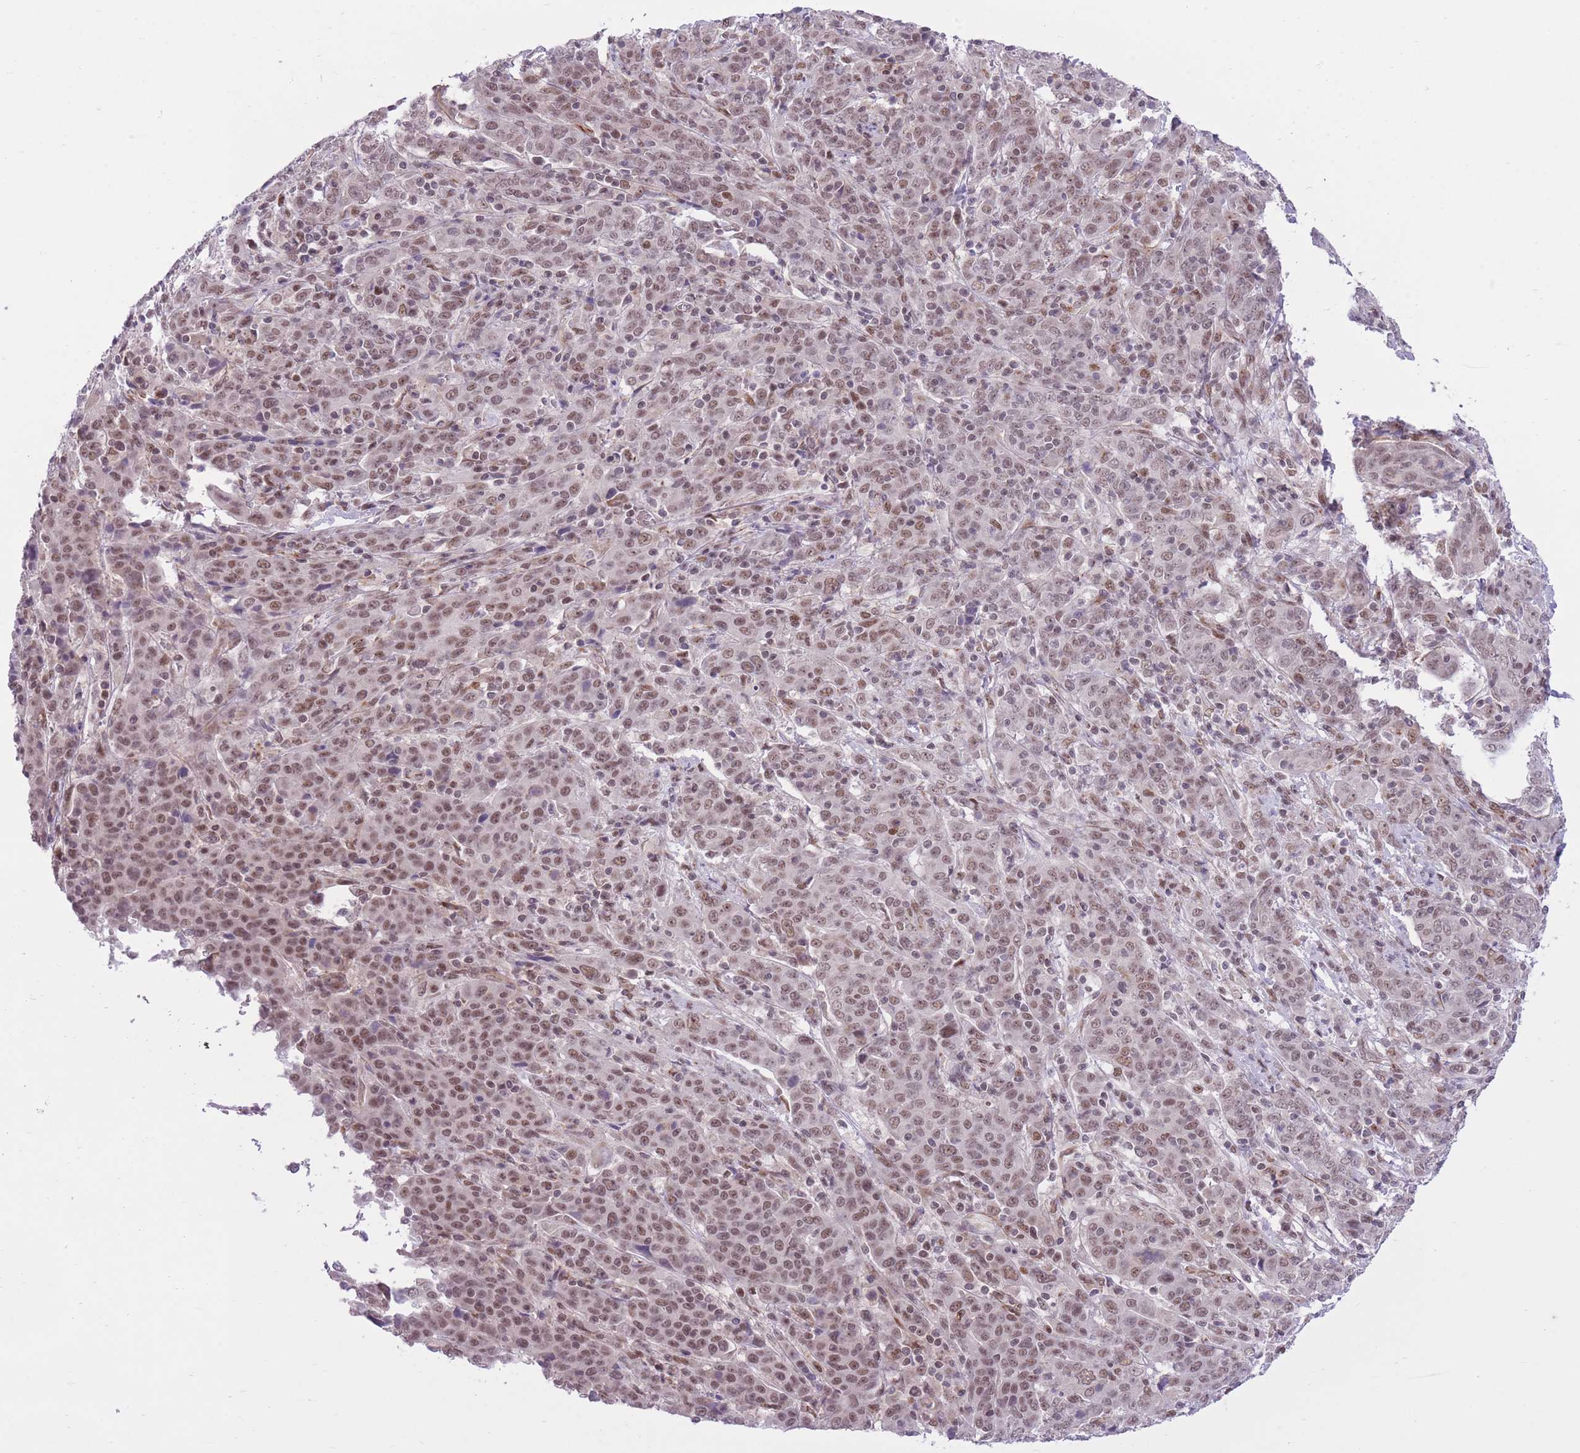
{"staining": {"intensity": "moderate", "quantity": ">75%", "location": "nuclear"}, "tissue": "cervical cancer", "cell_type": "Tumor cells", "image_type": "cancer", "snomed": [{"axis": "morphology", "description": "Squamous cell carcinoma, NOS"}, {"axis": "topography", "description": "Cervix"}], "caption": "The photomicrograph exhibits immunohistochemical staining of cervical cancer. There is moderate nuclear expression is present in approximately >75% of tumor cells.", "gene": "ELL", "patient": {"sex": "female", "age": 67}}